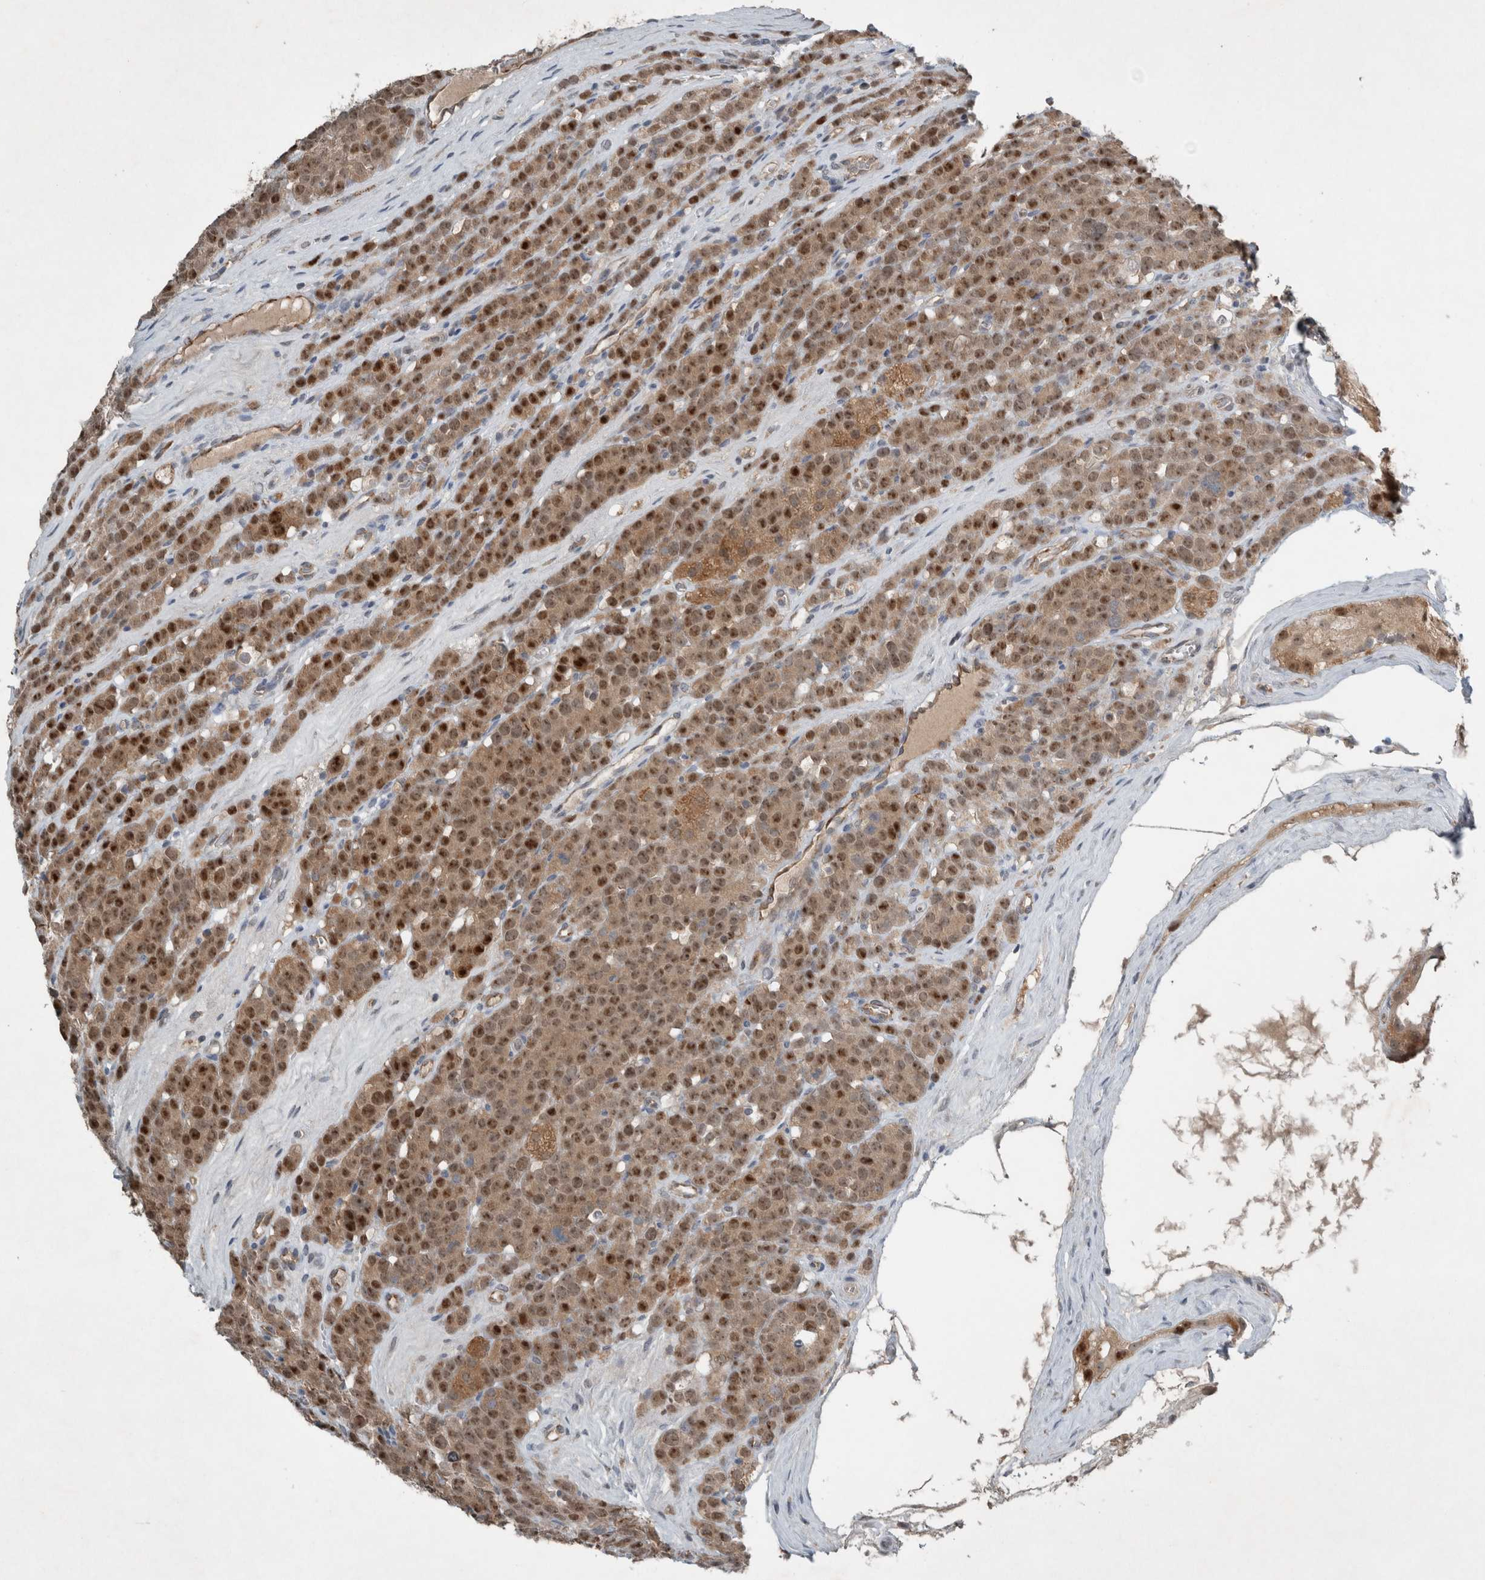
{"staining": {"intensity": "strong", "quantity": ">75%", "location": "cytoplasmic/membranous,nuclear"}, "tissue": "testis cancer", "cell_type": "Tumor cells", "image_type": "cancer", "snomed": [{"axis": "morphology", "description": "Seminoma, NOS"}, {"axis": "topography", "description": "Testis"}], "caption": "DAB (3,3'-diaminobenzidine) immunohistochemical staining of human testis cancer (seminoma) exhibits strong cytoplasmic/membranous and nuclear protein expression in about >75% of tumor cells.", "gene": "RALGDS", "patient": {"sex": "male", "age": 71}}